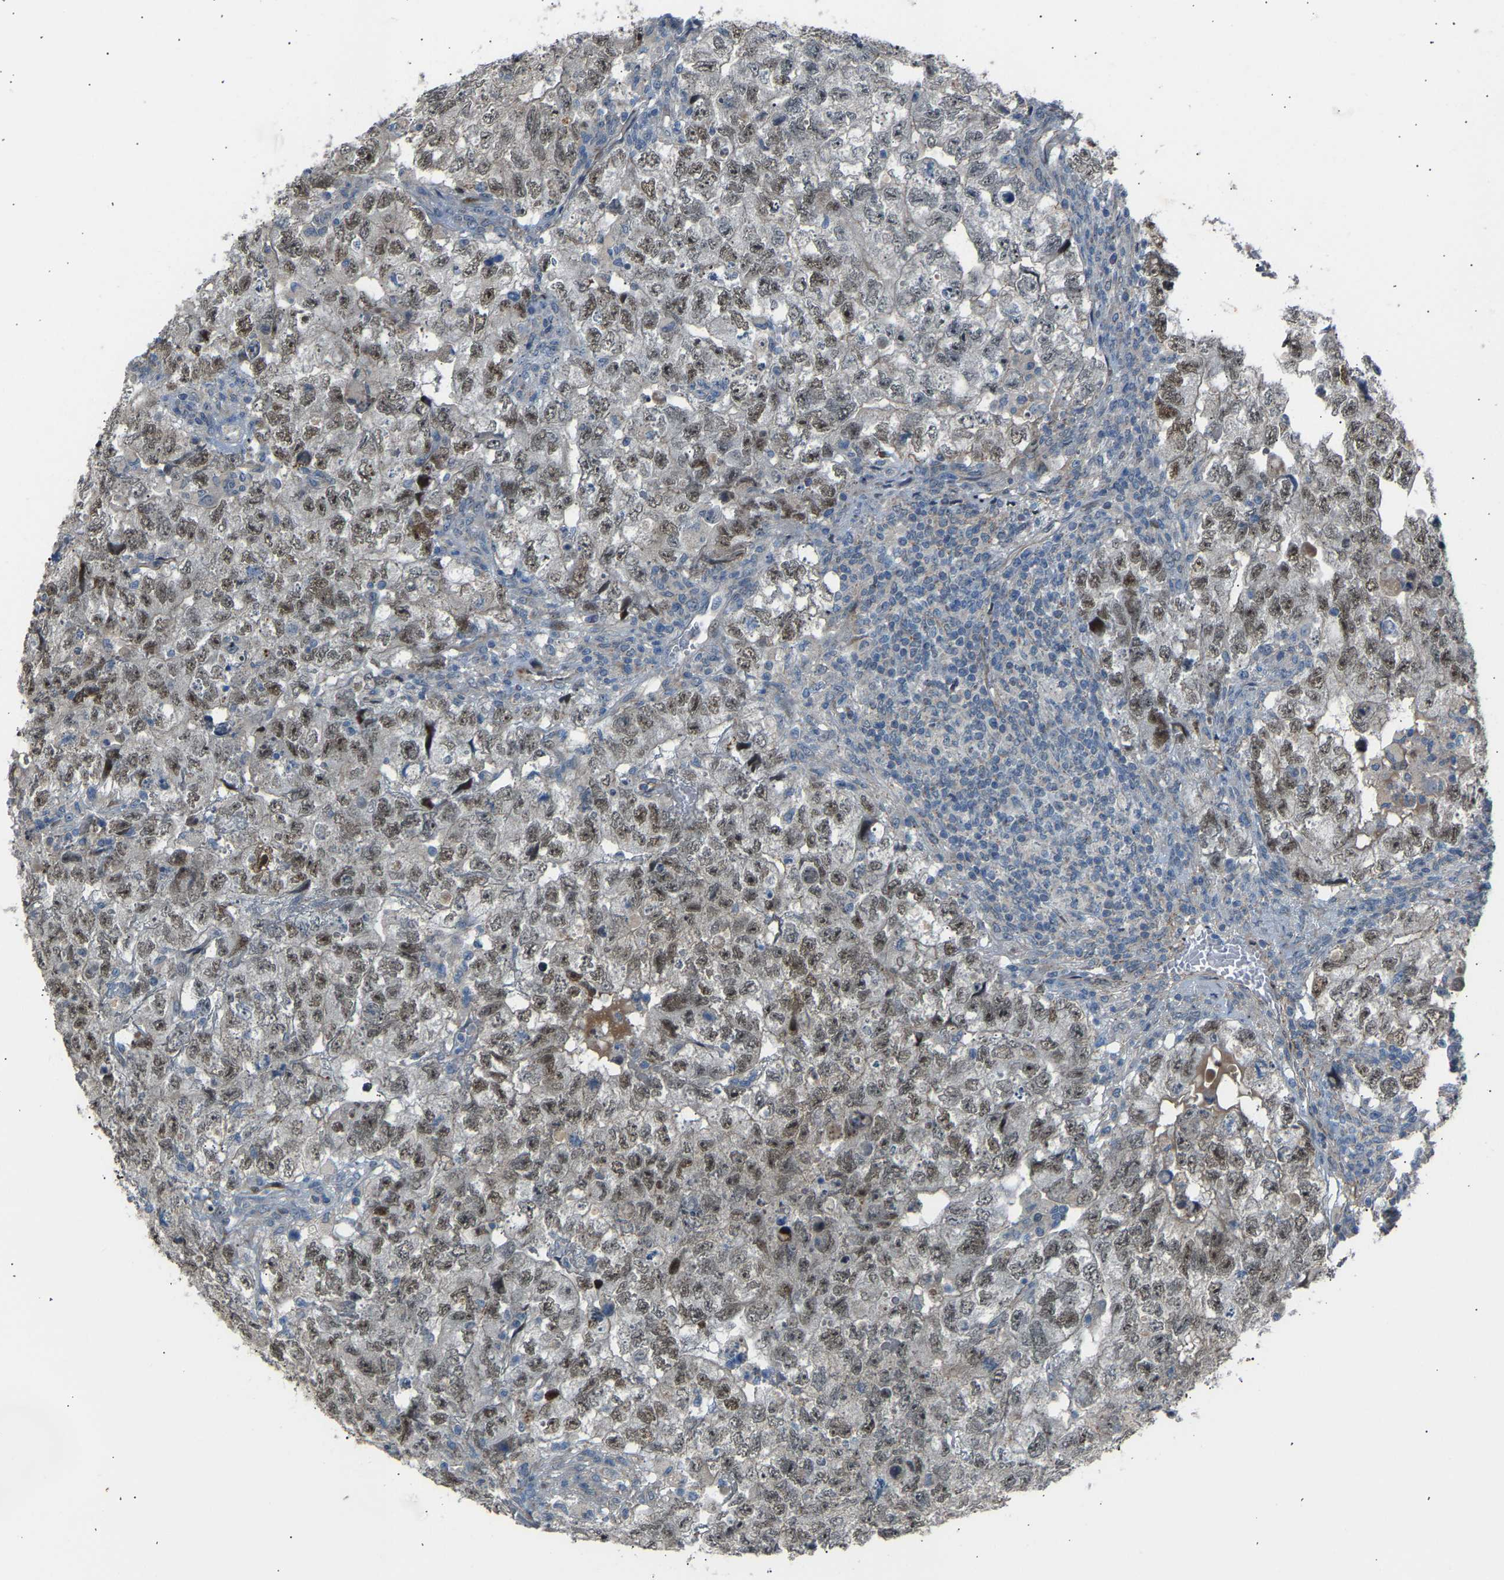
{"staining": {"intensity": "moderate", "quantity": ">75%", "location": "nuclear"}, "tissue": "testis cancer", "cell_type": "Tumor cells", "image_type": "cancer", "snomed": [{"axis": "morphology", "description": "Carcinoma, Embryonal, NOS"}, {"axis": "topography", "description": "Testis"}], "caption": "The immunohistochemical stain highlights moderate nuclear expression in tumor cells of testis cancer (embryonal carcinoma) tissue.", "gene": "VPS41", "patient": {"sex": "male", "age": 36}}